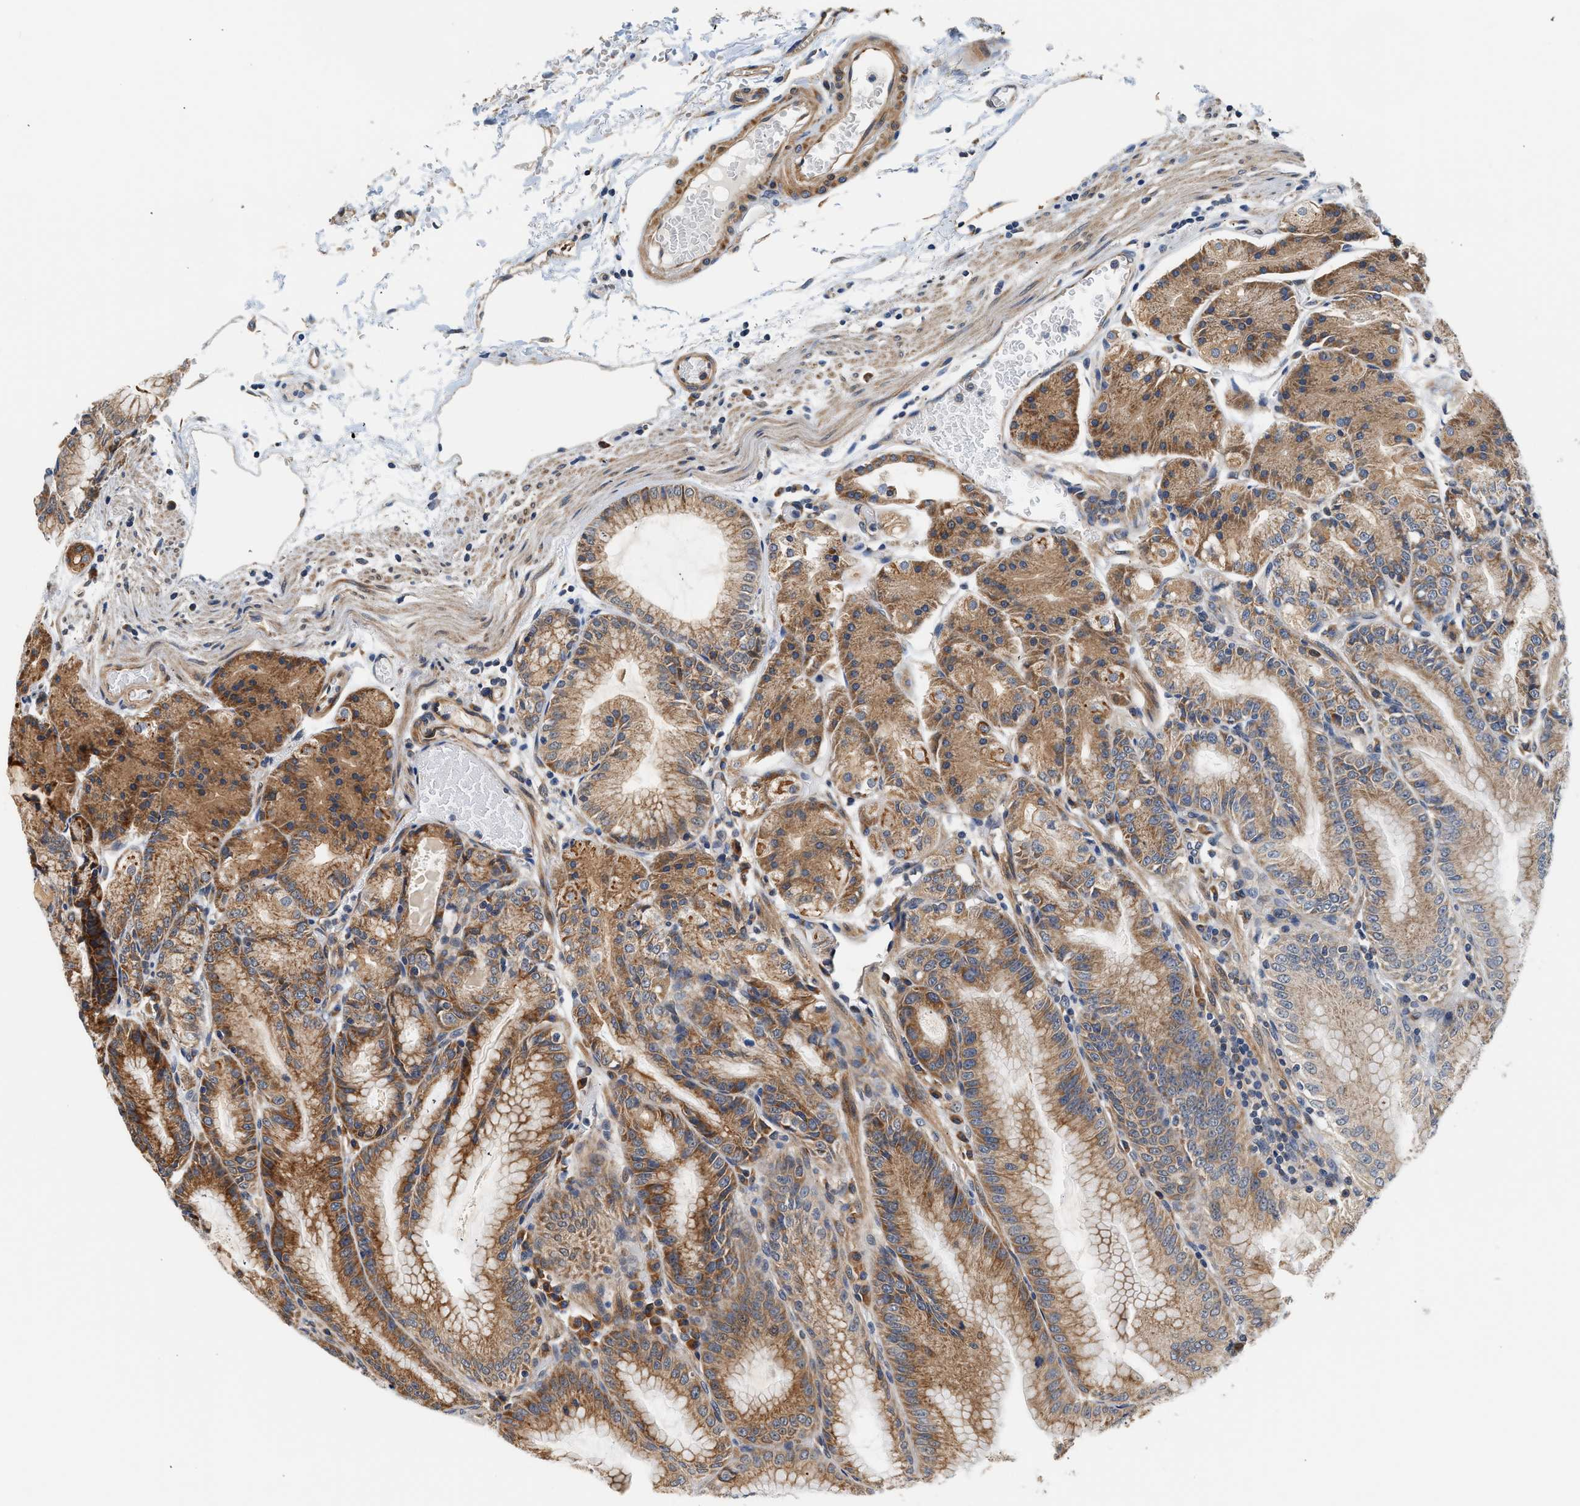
{"staining": {"intensity": "moderate", "quantity": ">75%", "location": "cytoplasmic/membranous"}, "tissue": "stomach", "cell_type": "Glandular cells", "image_type": "normal", "snomed": [{"axis": "morphology", "description": "Normal tissue, NOS"}, {"axis": "topography", "description": "Stomach, lower"}], "caption": "This micrograph displays benign stomach stained with immunohistochemistry (IHC) to label a protein in brown. The cytoplasmic/membranous of glandular cells show moderate positivity for the protein. Nuclei are counter-stained blue.", "gene": "POLG2", "patient": {"sex": "male", "age": 71}}